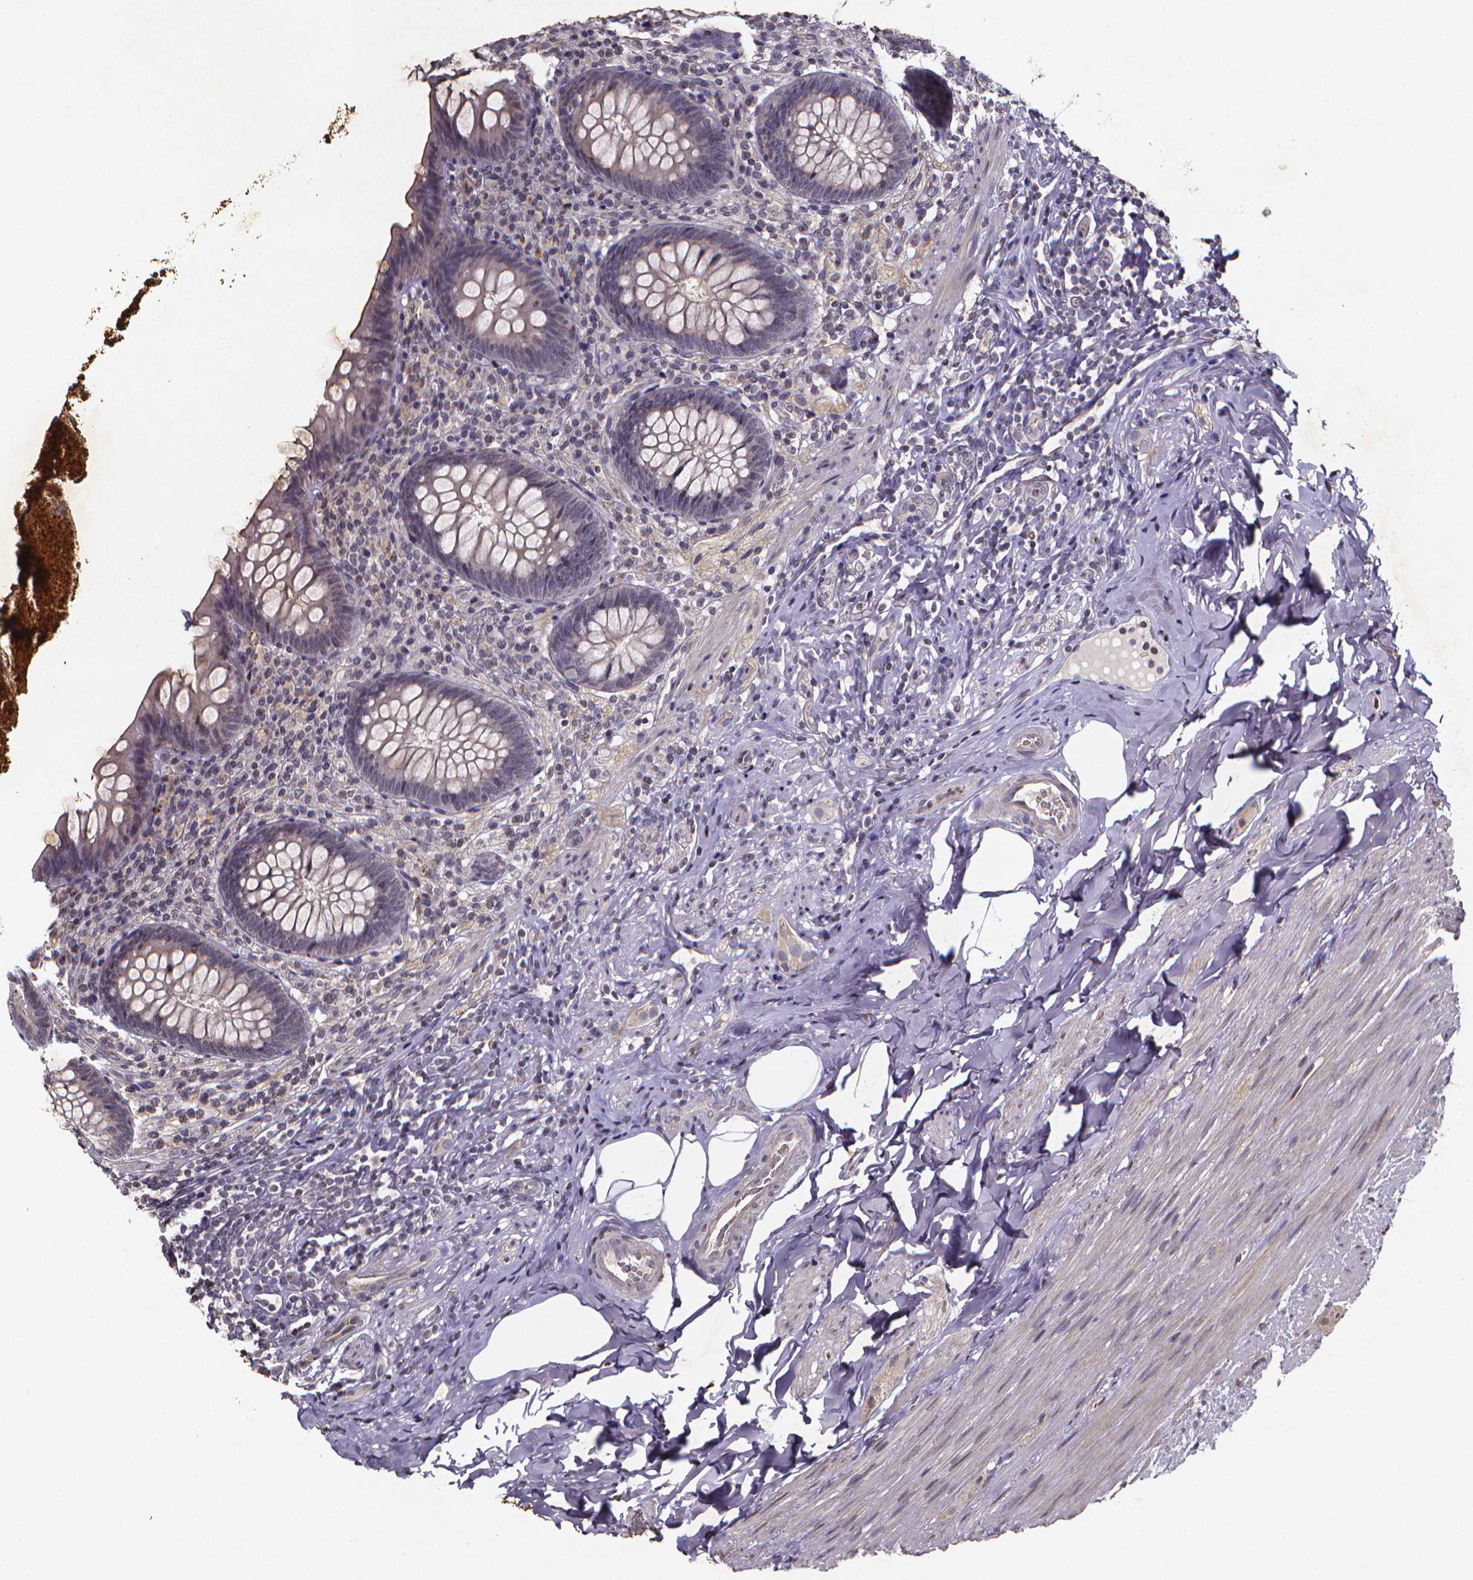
{"staining": {"intensity": "negative", "quantity": "none", "location": "none"}, "tissue": "appendix", "cell_type": "Glandular cells", "image_type": "normal", "snomed": [{"axis": "morphology", "description": "Normal tissue, NOS"}, {"axis": "topography", "description": "Appendix"}], "caption": "IHC of unremarkable appendix reveals no positivity in glandular cells.", "gene": "TP73", "patient": {"sex": "male", "age": 47}}